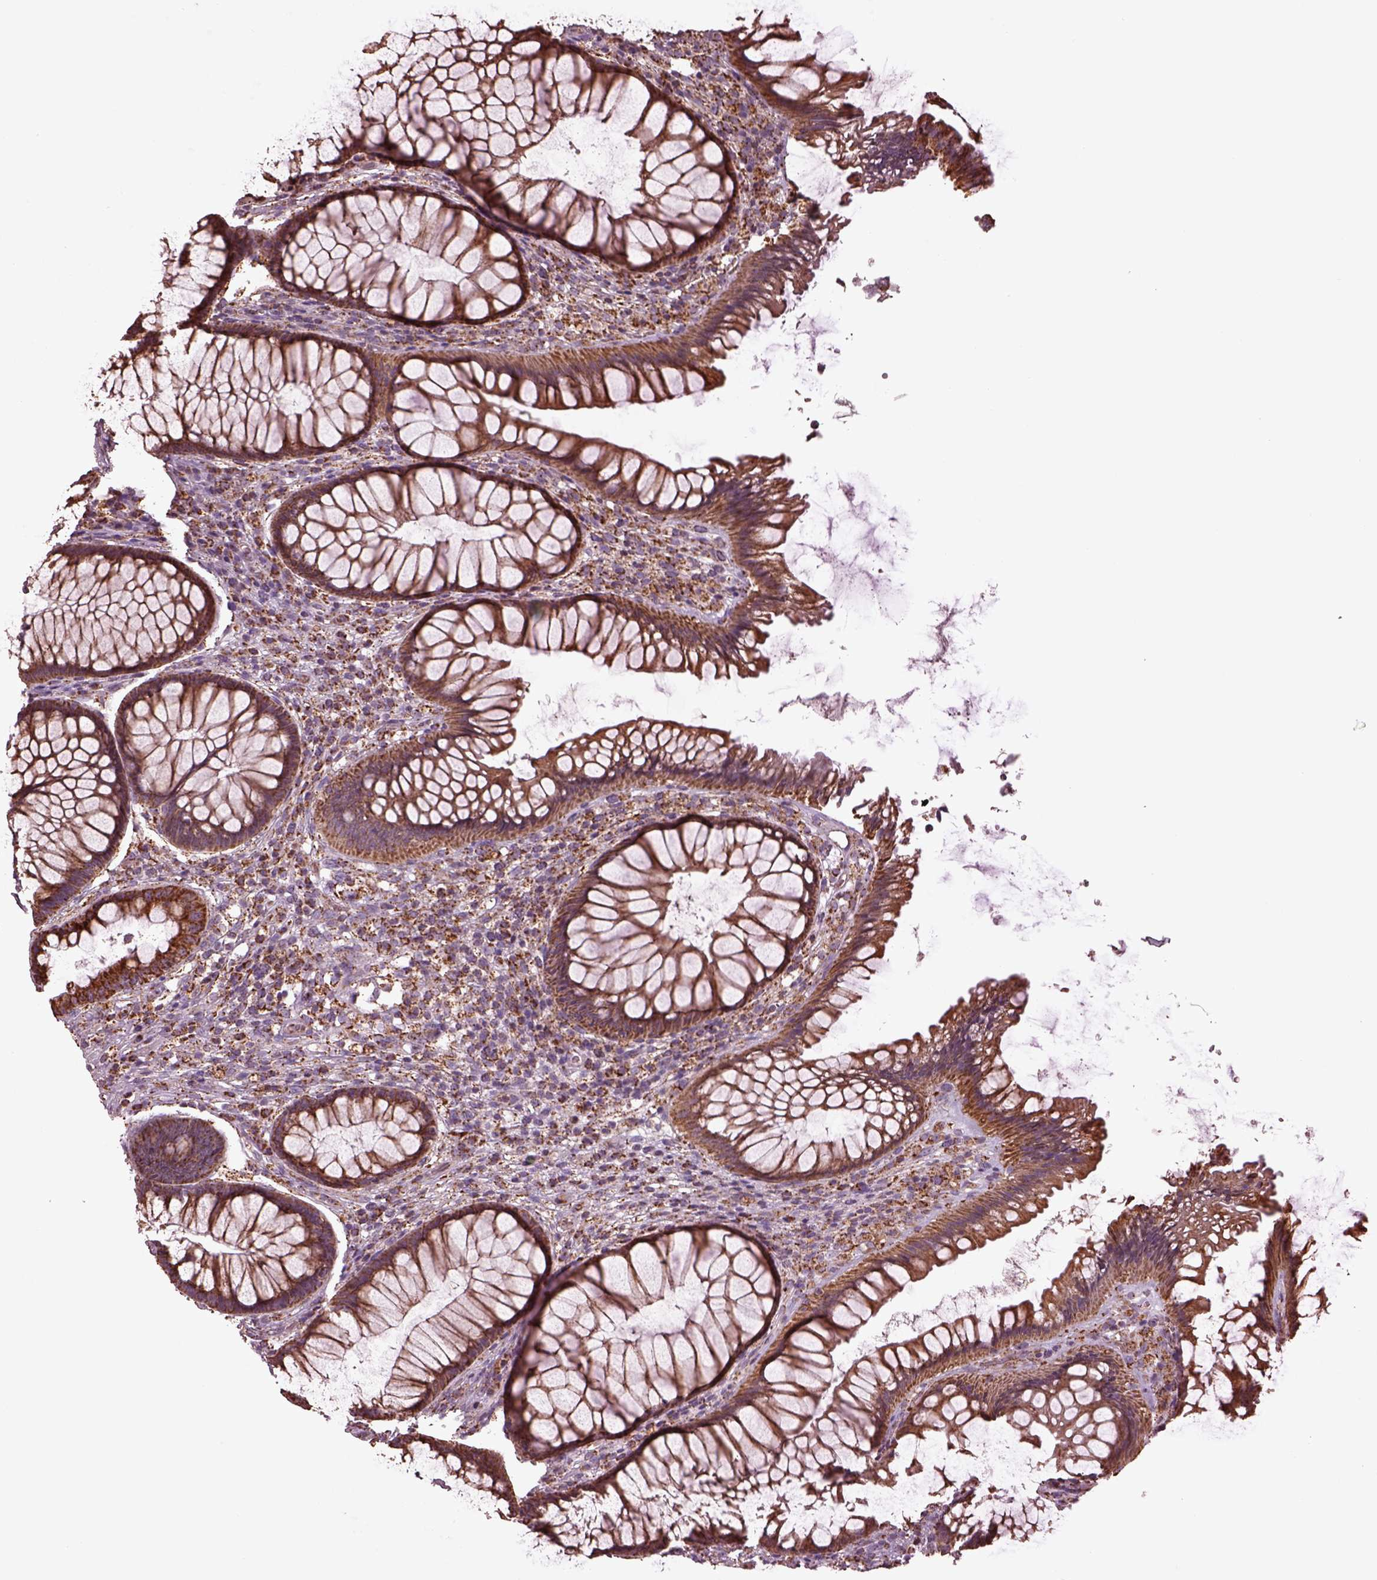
{"staining": {"intensity": "strong", "quantity": ">75%", "location": "cytoplasmic/membranous"}, "tissue": "rectum", "cell_type": "Glandular cells", "image_type": "normal", "snomed": [{"axis": "morphology", "description": "Normal tissue, NOS"}, {"axis": "topography", "description": "Smooth muscle"}, {"axis": "topography", "description": "Rectum"}], "caption": "IHC of benign human rectum reveals high levels of strong cytoplasmic/membranous staining in about >75% of glandular cells. Immunohistochemistry (ihc) stains the protein of interest in brown and the nuclei are stained blue.", "gene": "TMEM254", "patient": {"sex": "male", "age": 53}}